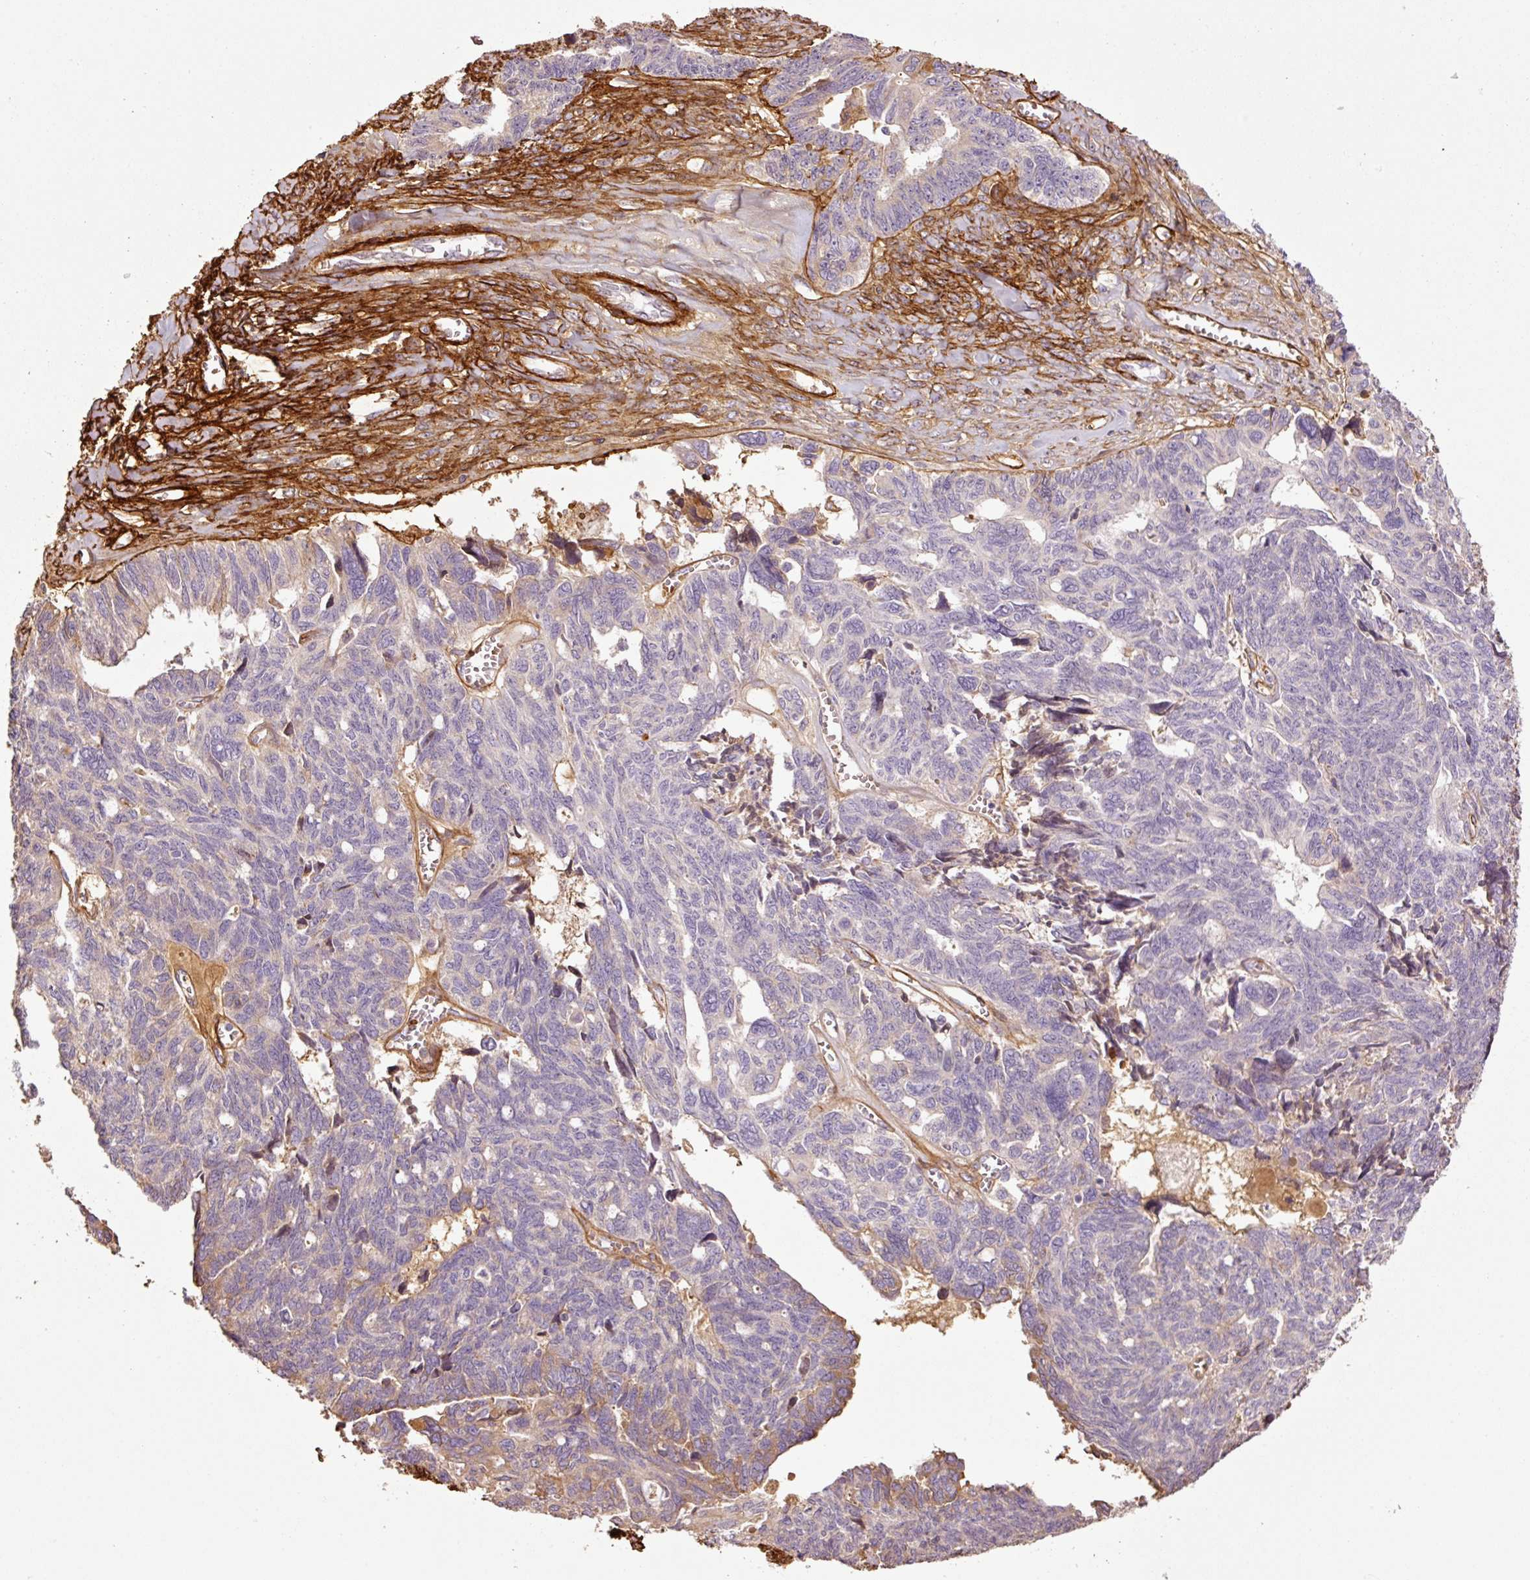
{"staining": {"intensity": "weak", "quantity": "<25%", "location": "cytoplasmic/membranous"}, "tissue": "ovarian cancer", "cell_type": "Tumor cells", "image_type": "cancer", "snomed": [{"axis": "morphology", "description": "Cystadenocarcinoma, serous, NOS"}, {"axis": "topography", "description": "Ovary"}], "caption": "This is an immunohistochemistry (IHC) micrograph of human ovarian cancer. There is no positivity in tumor cells.", "gene": "NID2", "patient": {"sex": "female", "age": 79}}